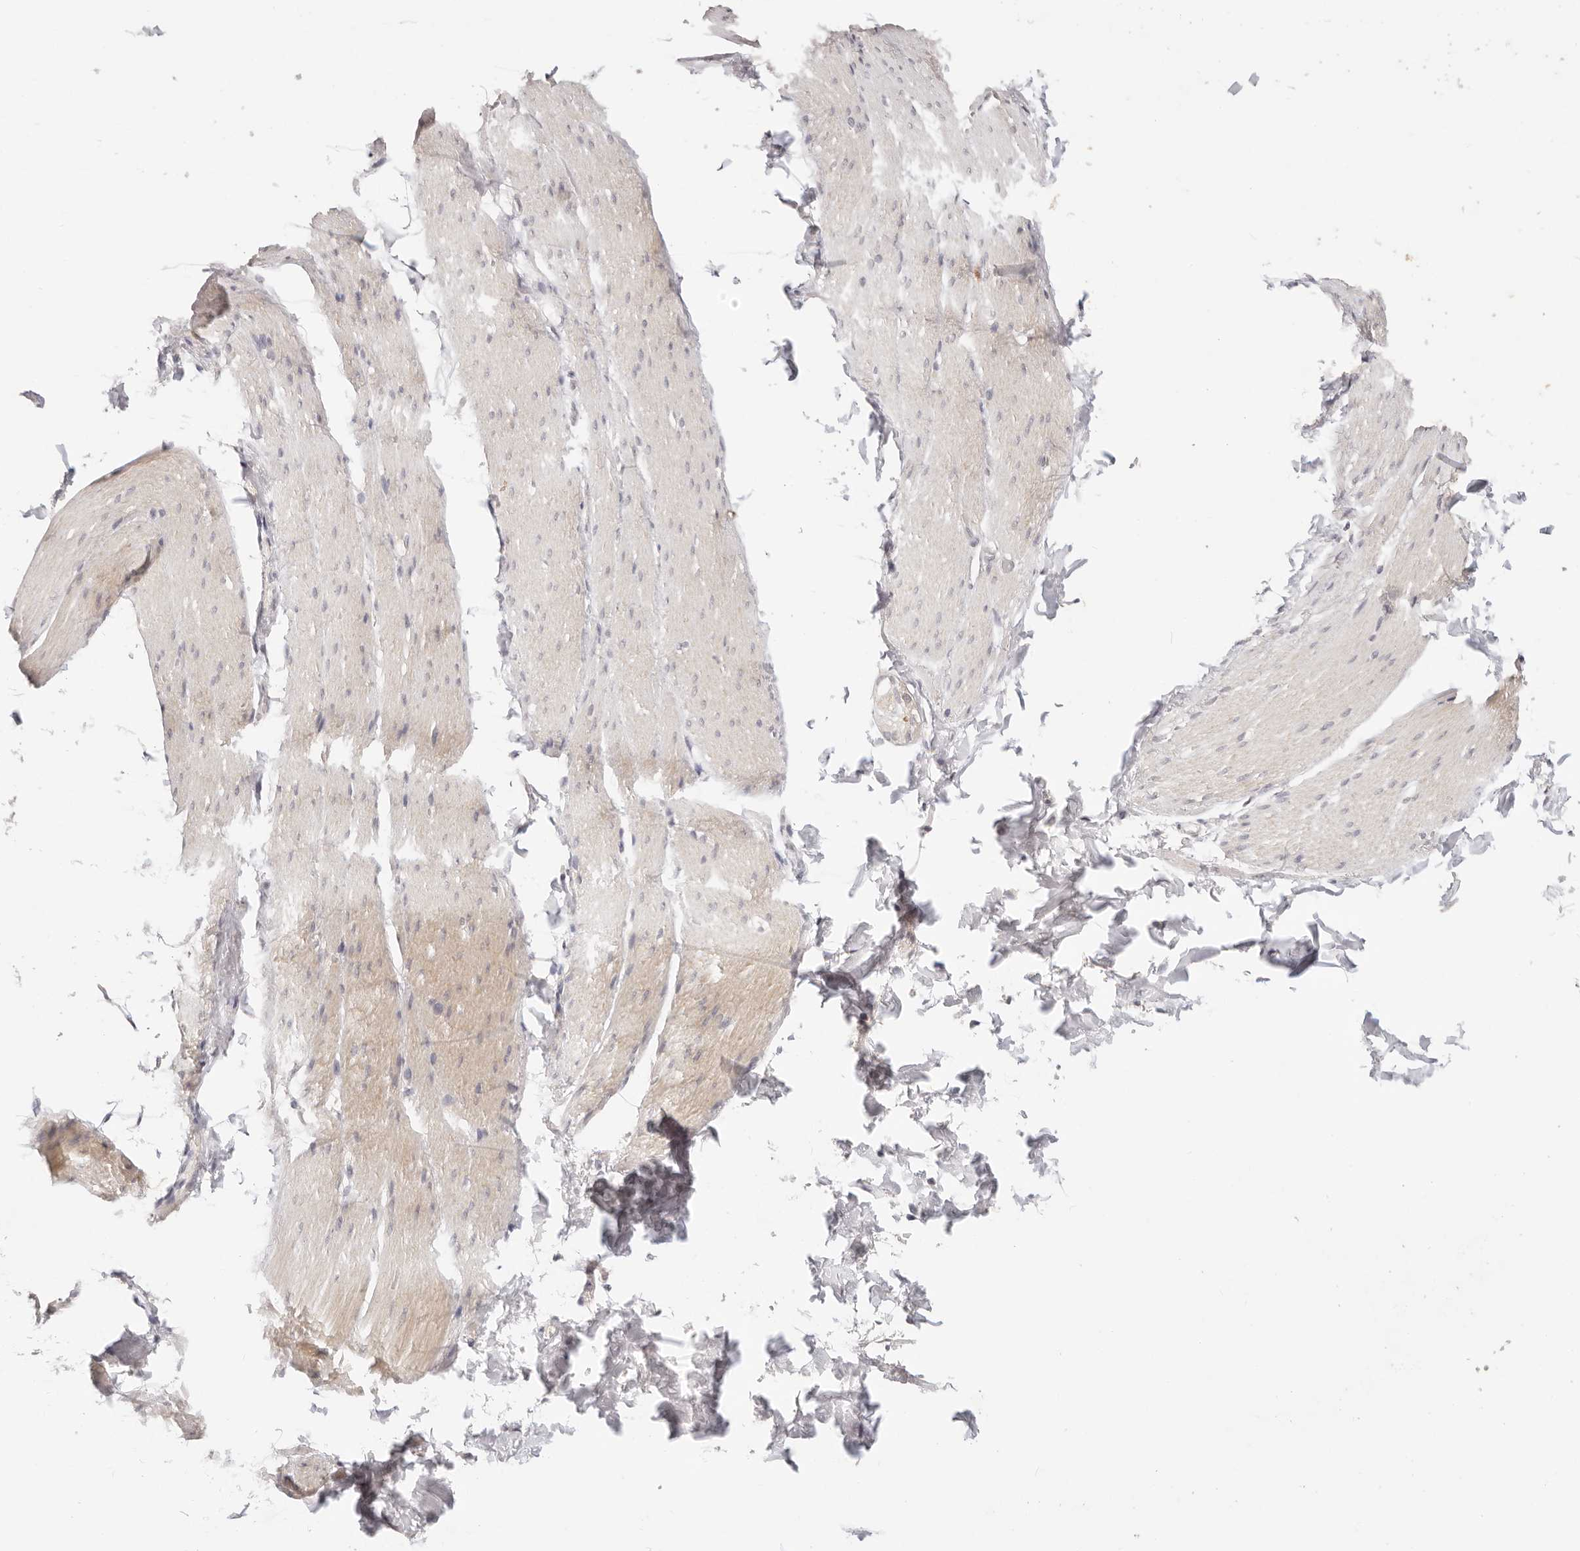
{"staining": {"intensity": "negative", "quantity": "none", "location": "none"}, "tissue": "smooth muscle", "cell_type": "Smooth muscle cells", "image_type": "normal", "snomed": [{"axis": "morphology", "description": "Normal tissue, NOS"}, {"axis": "topography", "description": "Smooth muscle"}, {"axis": "topography", "description": "Small intestine"}], "caption": "Immunohistochemical staining of benign human smooth muscle demonstrates no significant staining in smooth muscle cells. (DAB immunohistochemistry, high magnification).", "gene": "GGPS1", "patient": {"sex": "female", "age": 84}}